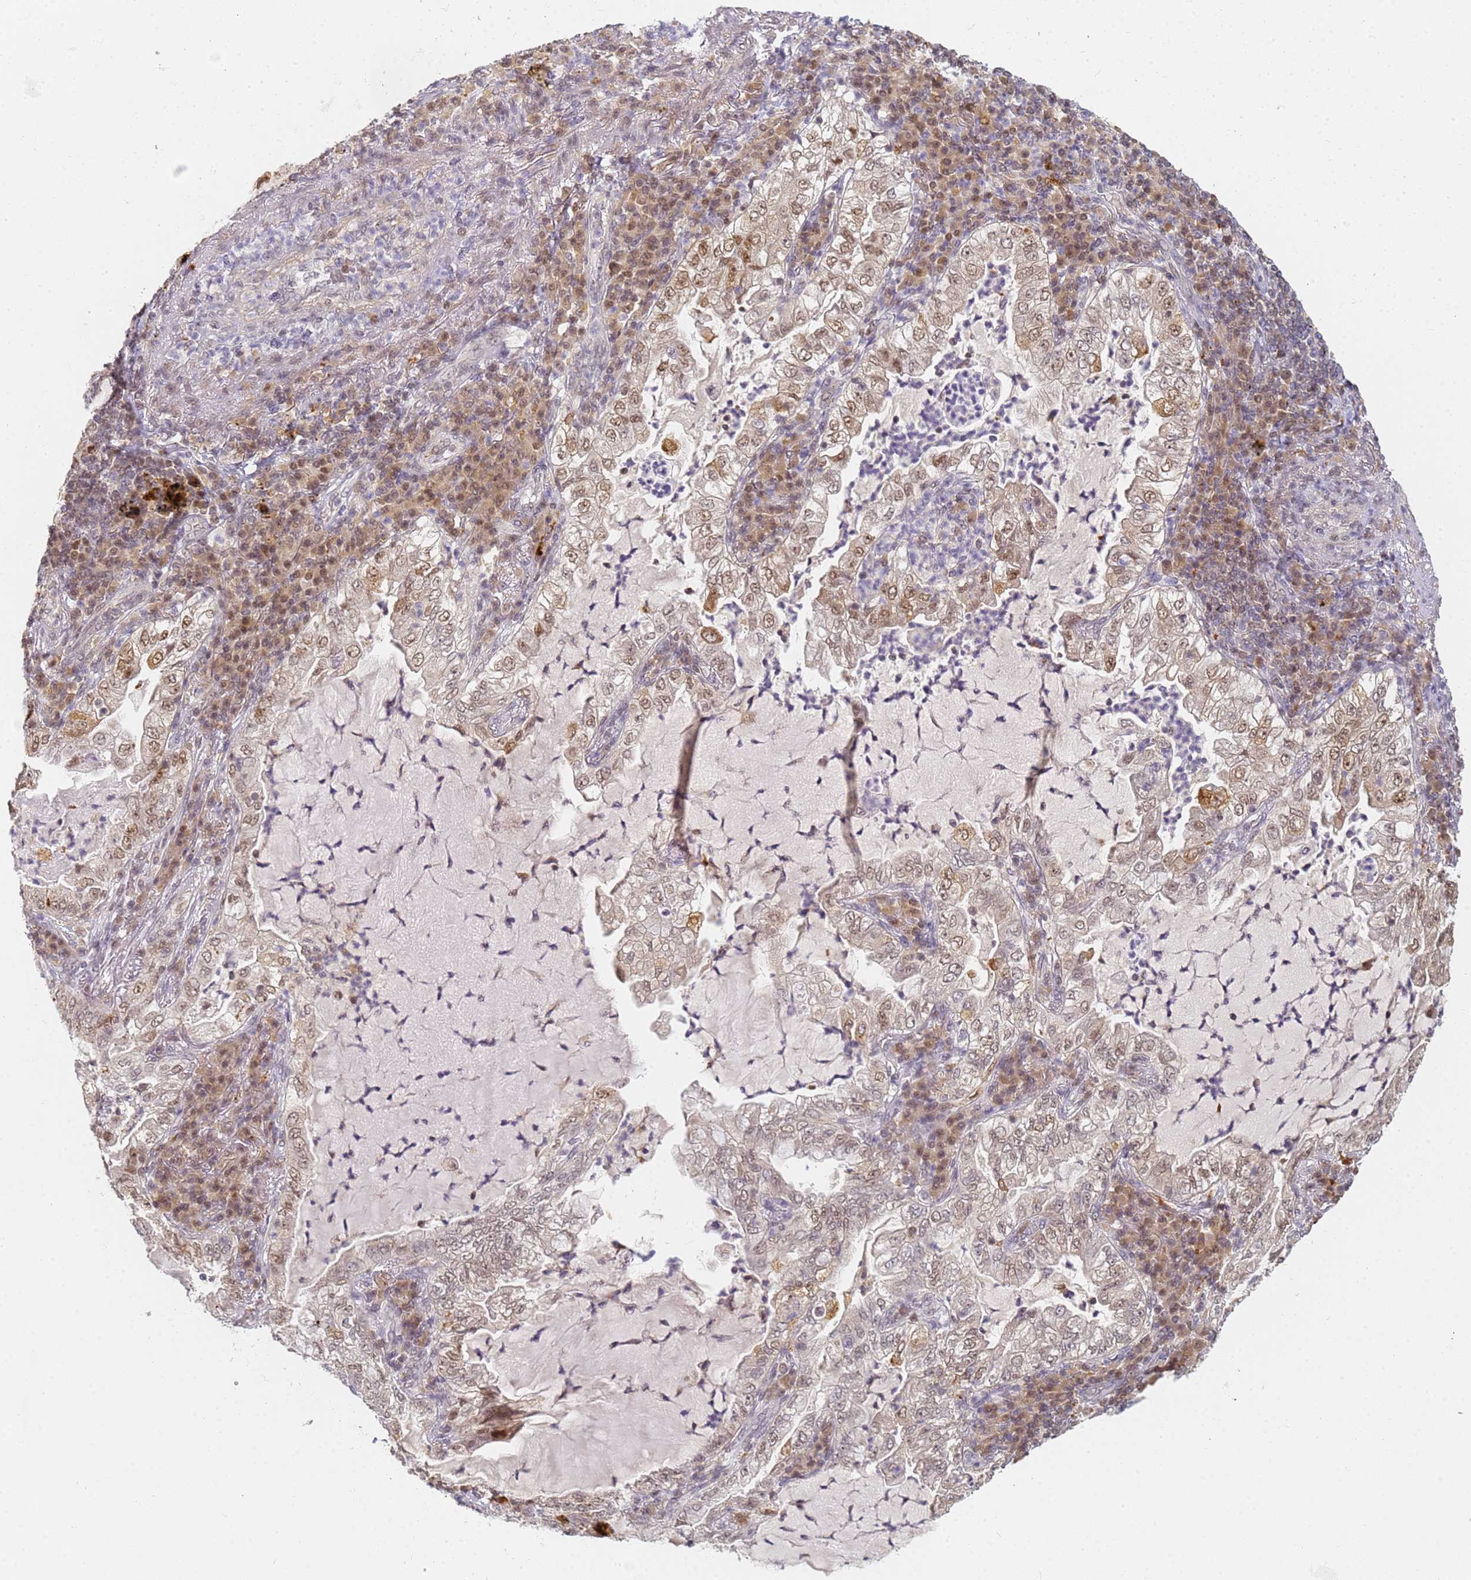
{"staining": {"intensity": "moderate", "quantity": ">75%", "location": "nuclear"}, "tissue": "lung cancer", "cell_type": "Tumor cells", "image_type": "cancer", "snomed": [{"axis": "morphology", "description": "Adenocarcinoma, NOS"}, {"axis": "topography", "description": "Lung"}], "caption": "Immunohistochemical staining of lung cancer shows medium levels of moderate nuclear protein staining in about >75% of tumor cells. Nuclei are stained in blue.", "gene": "HMCES", "patient": {"sex": "female", "age": 73}}